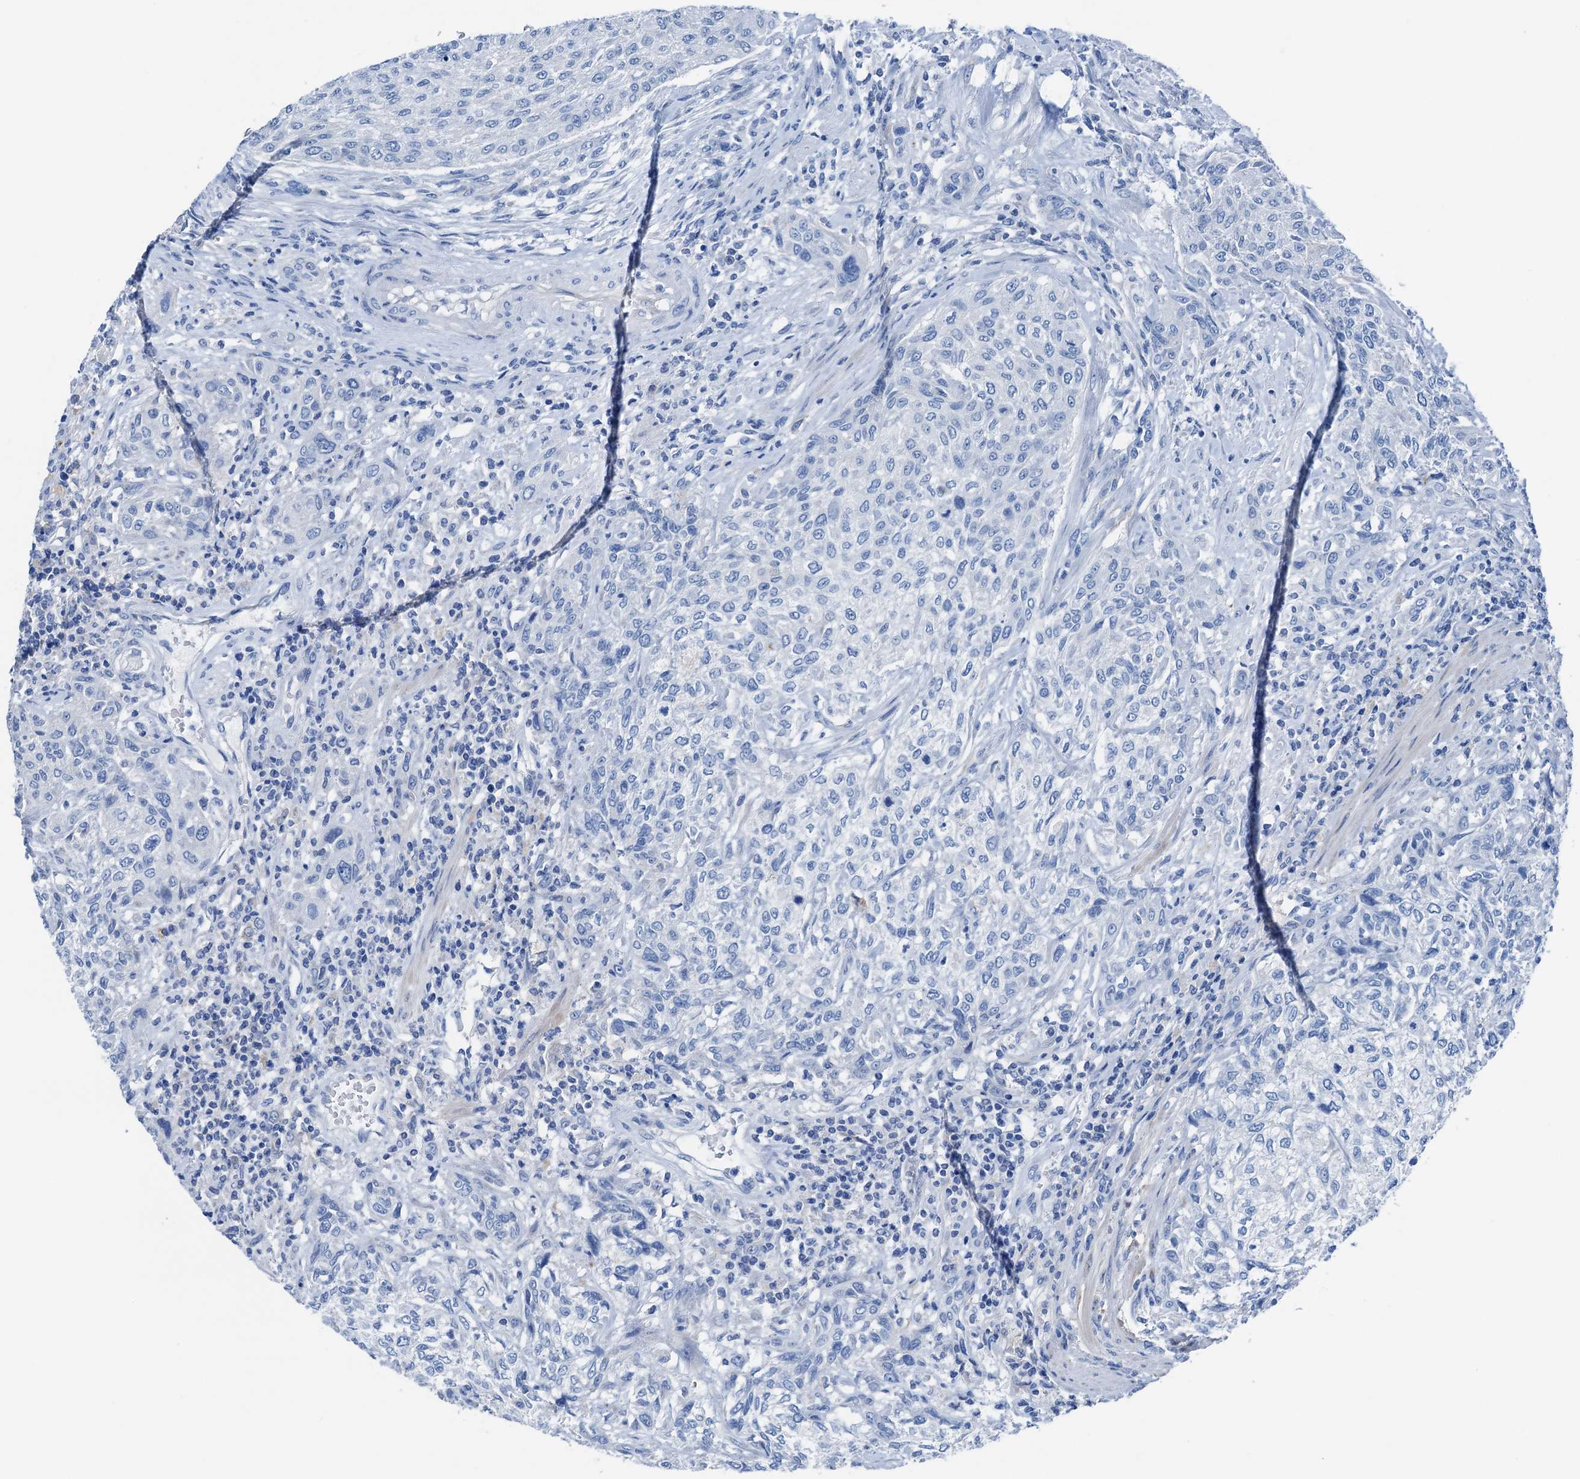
{"staining": {"intensity": "negative", "quantity": "none", "location": "none"}, "tissue": "urothelial cancer", "cell_type": "Tumor cells", "image_type": "cancer", "snomed": [{"axis": "morphology", "description": "Normal tissue, NOS"}, {"axis": "morphology", "description": "Urothelial carcinoma, NOS"}, {"axis": "topography", "description": "Urinary bladder"}, {"axis": "topography", "description": "Peripheral nerve tissue"}], "caption": "IHC of urothelial cancer displays no expression in tumor cells.", "gene": "C1QTNF4", "patient": {"sex": "male", "age": 35}}